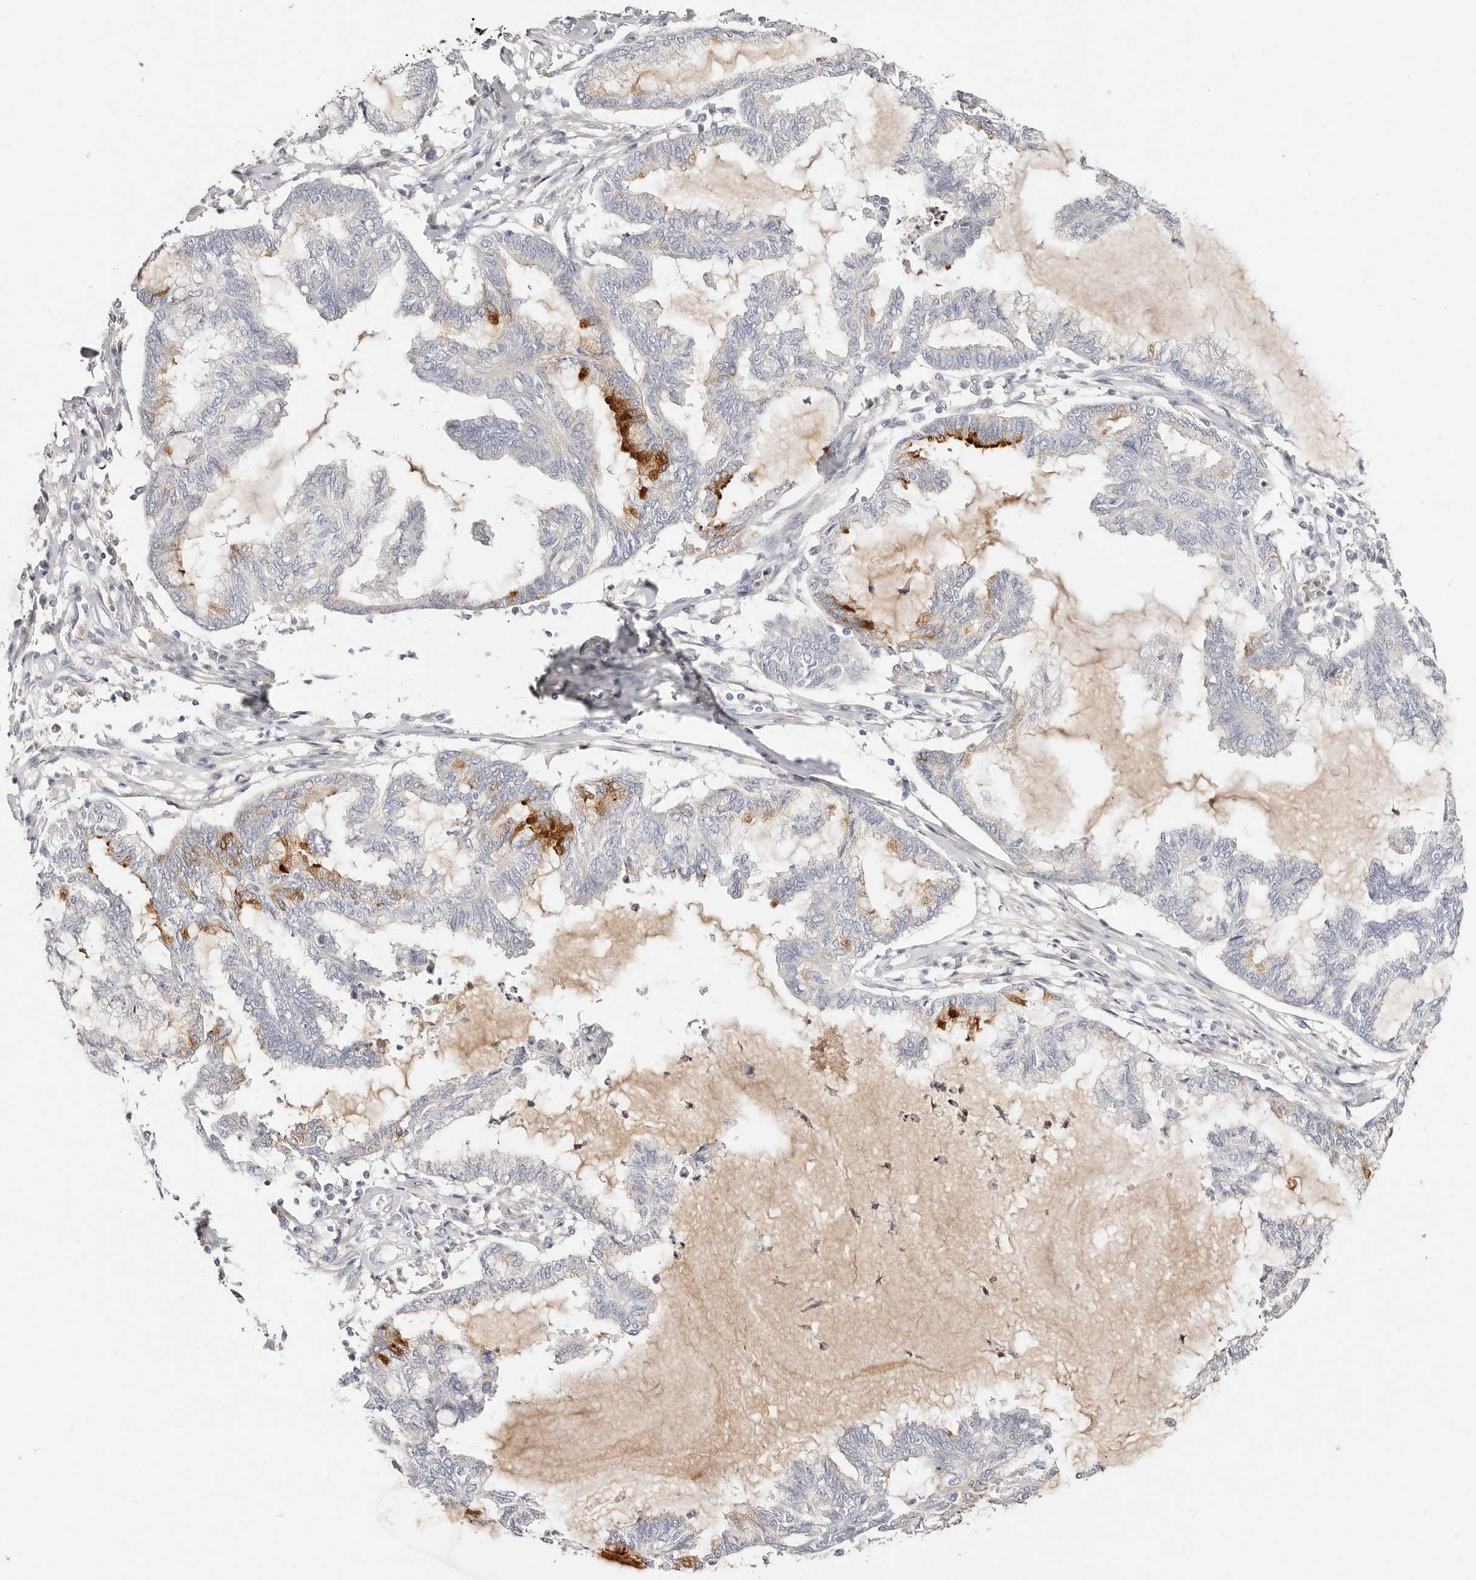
{"staining": {"intensity": "strong", "quantity": "<25%", "location": "cytoplasmic/membranous"}, "tissue": "endometrial cancer", "cell_type": "Tumor cells", "image_type": "cancer", "snomed": [{"axis": "morphology", "description": "Adenocarcinoma, NOS"}, {"axis": "topography", "description": "Endometrium"}], "caption": "Adenocarcinoma (endometrial) was stained to show a protein in brown. There is medium levels of strong cytoplasmic/membranous staining in about <25% of tumor cells. Using DAB (brown) and hematoxylin (blue) stains, captured at high magnification using brightfield microscopy.", "gene": "DNASE1", "patient": {"sex": "female", "age": 86}}